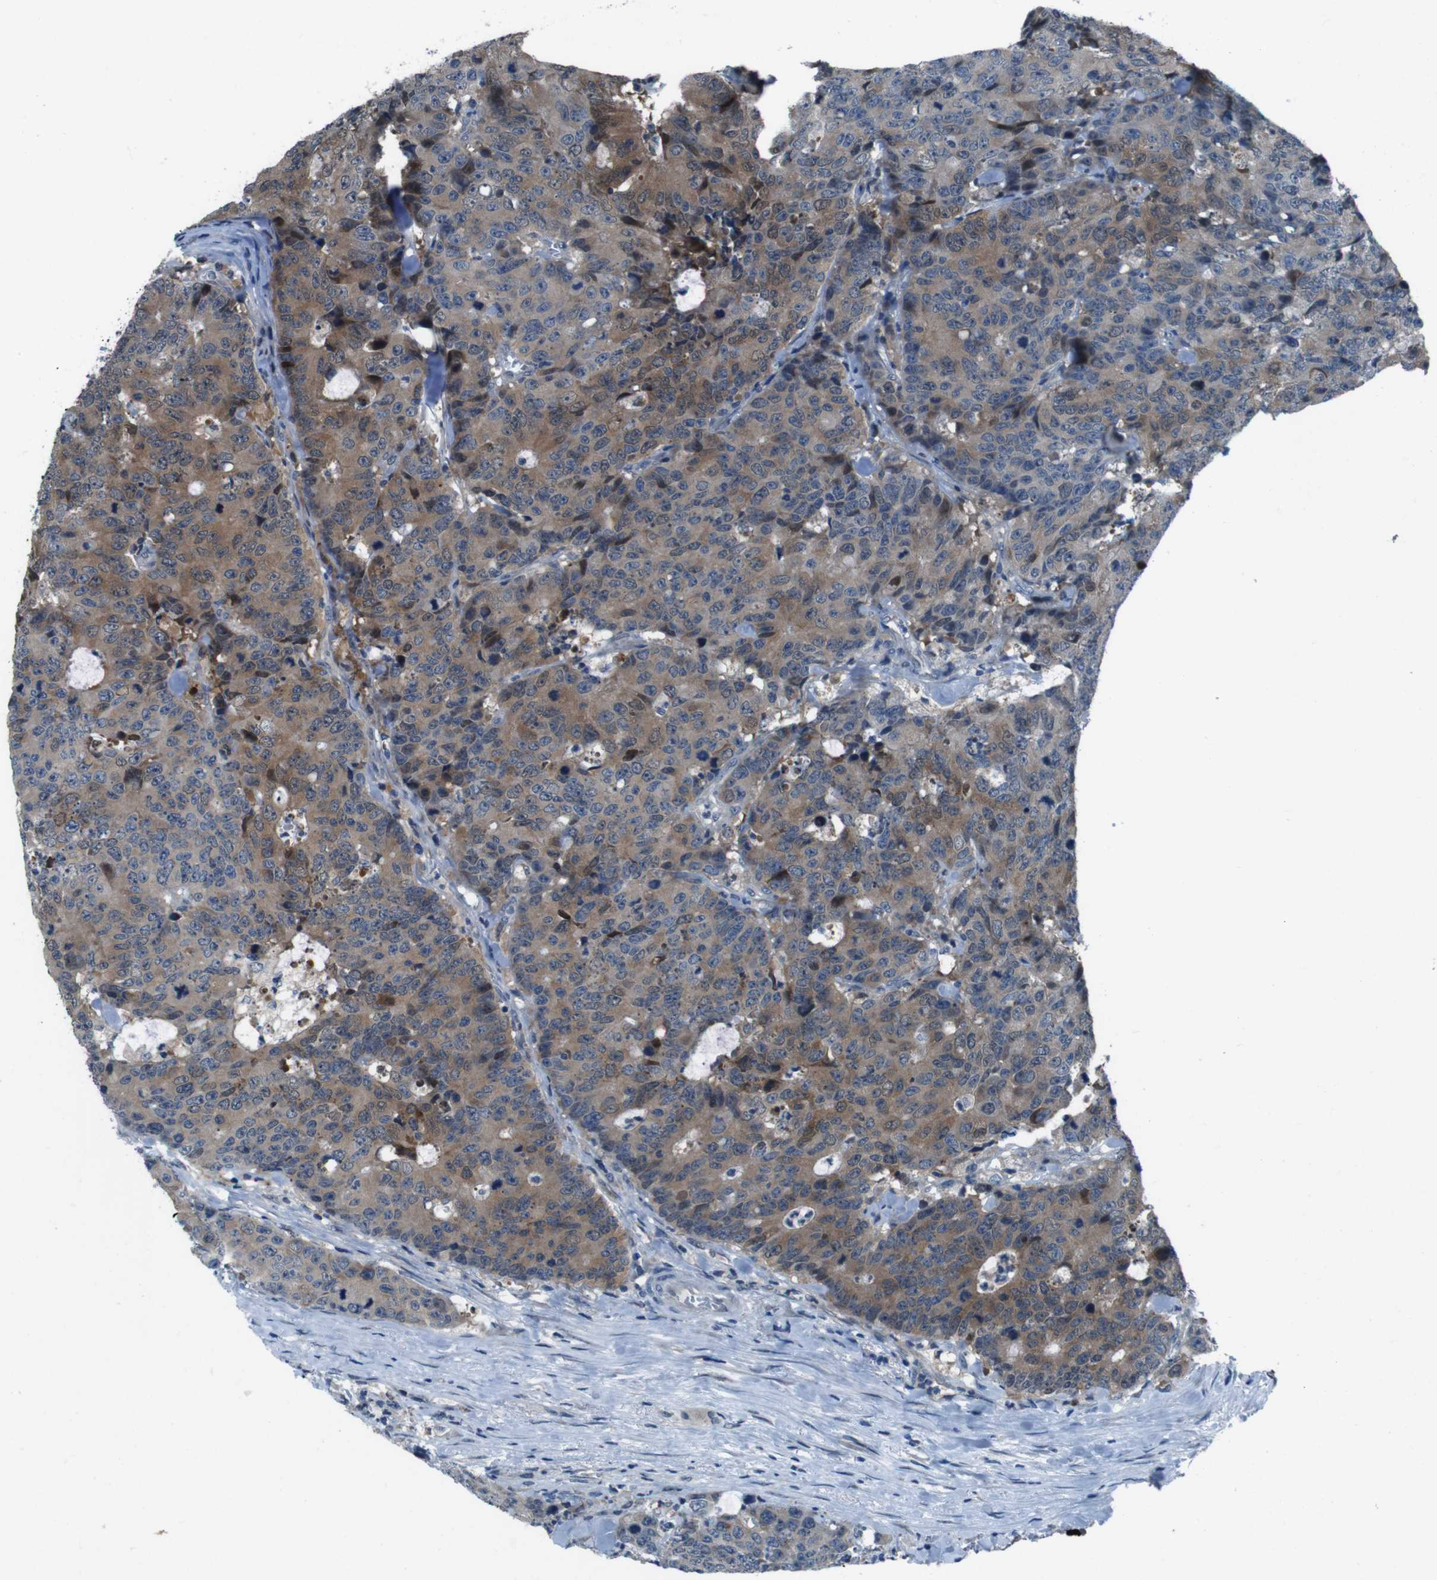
{"staining": {"intensity": "moderate", "quantity": ">75%", "location": "cytoplasmic/membranous"}, "tissue": "colorectal cancer", "cell_type": "Tumor cells", "image_type": "cancer", "snomed": [{"axis": "morphology", "description": "Adenocarcinoma, NOS"}, {"axis": "topography", "description": "Colon"}], "caption": "Human adenocarcinoma (colorectal) stained for a protein (brown) exhibits moderate cytoplasmic/membranous positive expression in approximately >75% of tumor cells.", "gene": "LRP5", "patient": {"sex": "female", "age": 86}}